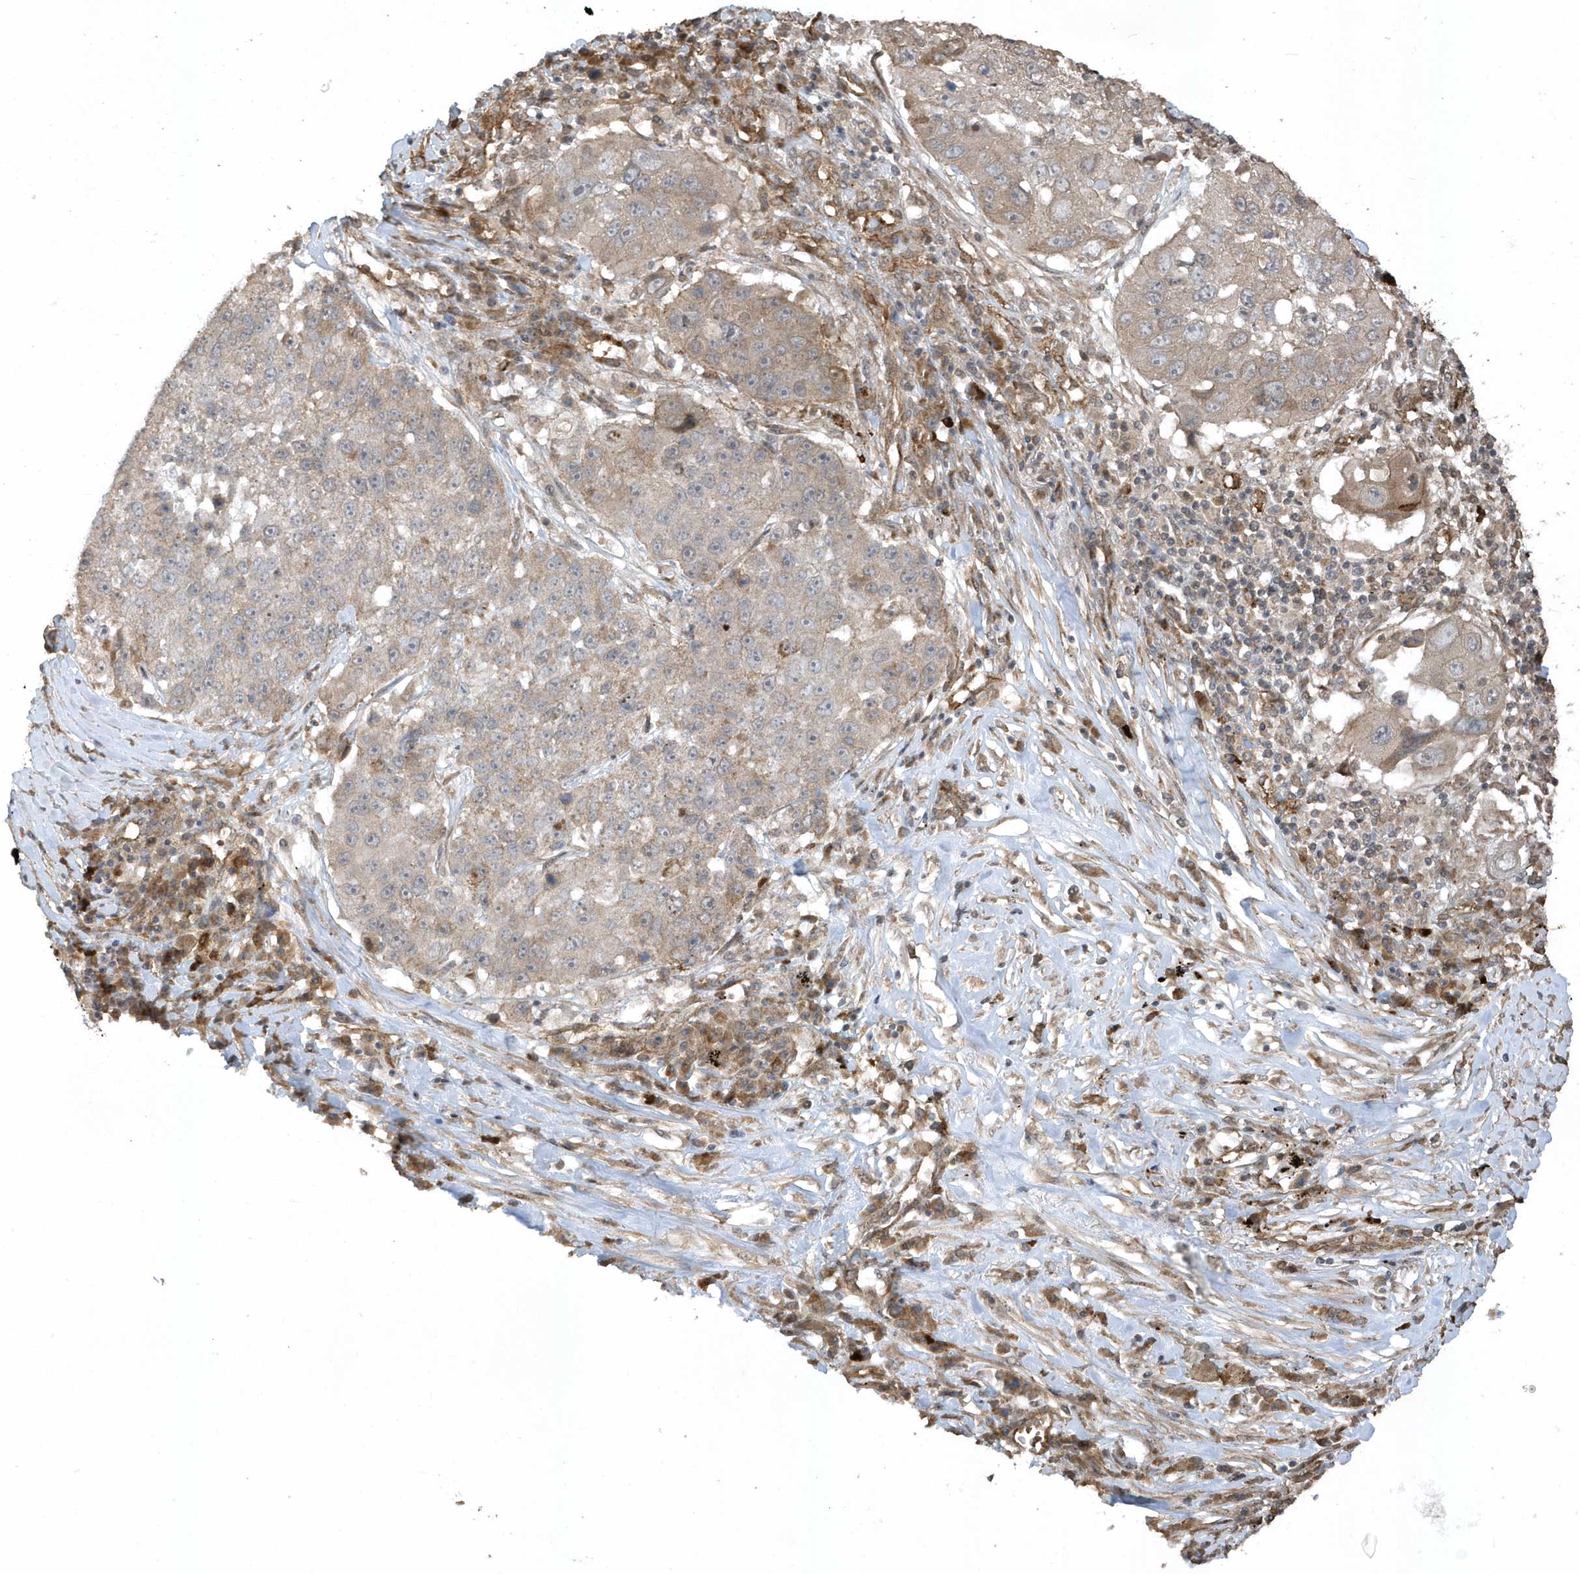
{"staining": {"intensity": "weak", "quantity": ">75%", "location": "cytoplasmic/membranous"}, "tissue": "lung cancer", "cell_type": "Tumor cells", "image_type": "cancer", "snomed": [{"axis": "morphology", "description": "Squamous cell carcinoma, NOS"}, {"axis": "topography", "description": "Lung"}], "caption": "Squamous cell carcinoma (lung) stained with a protein marker reveals weak staining in tumor cells.", "gene": "HERPUD1", "patient": {"sex": "male", "age": 61}}